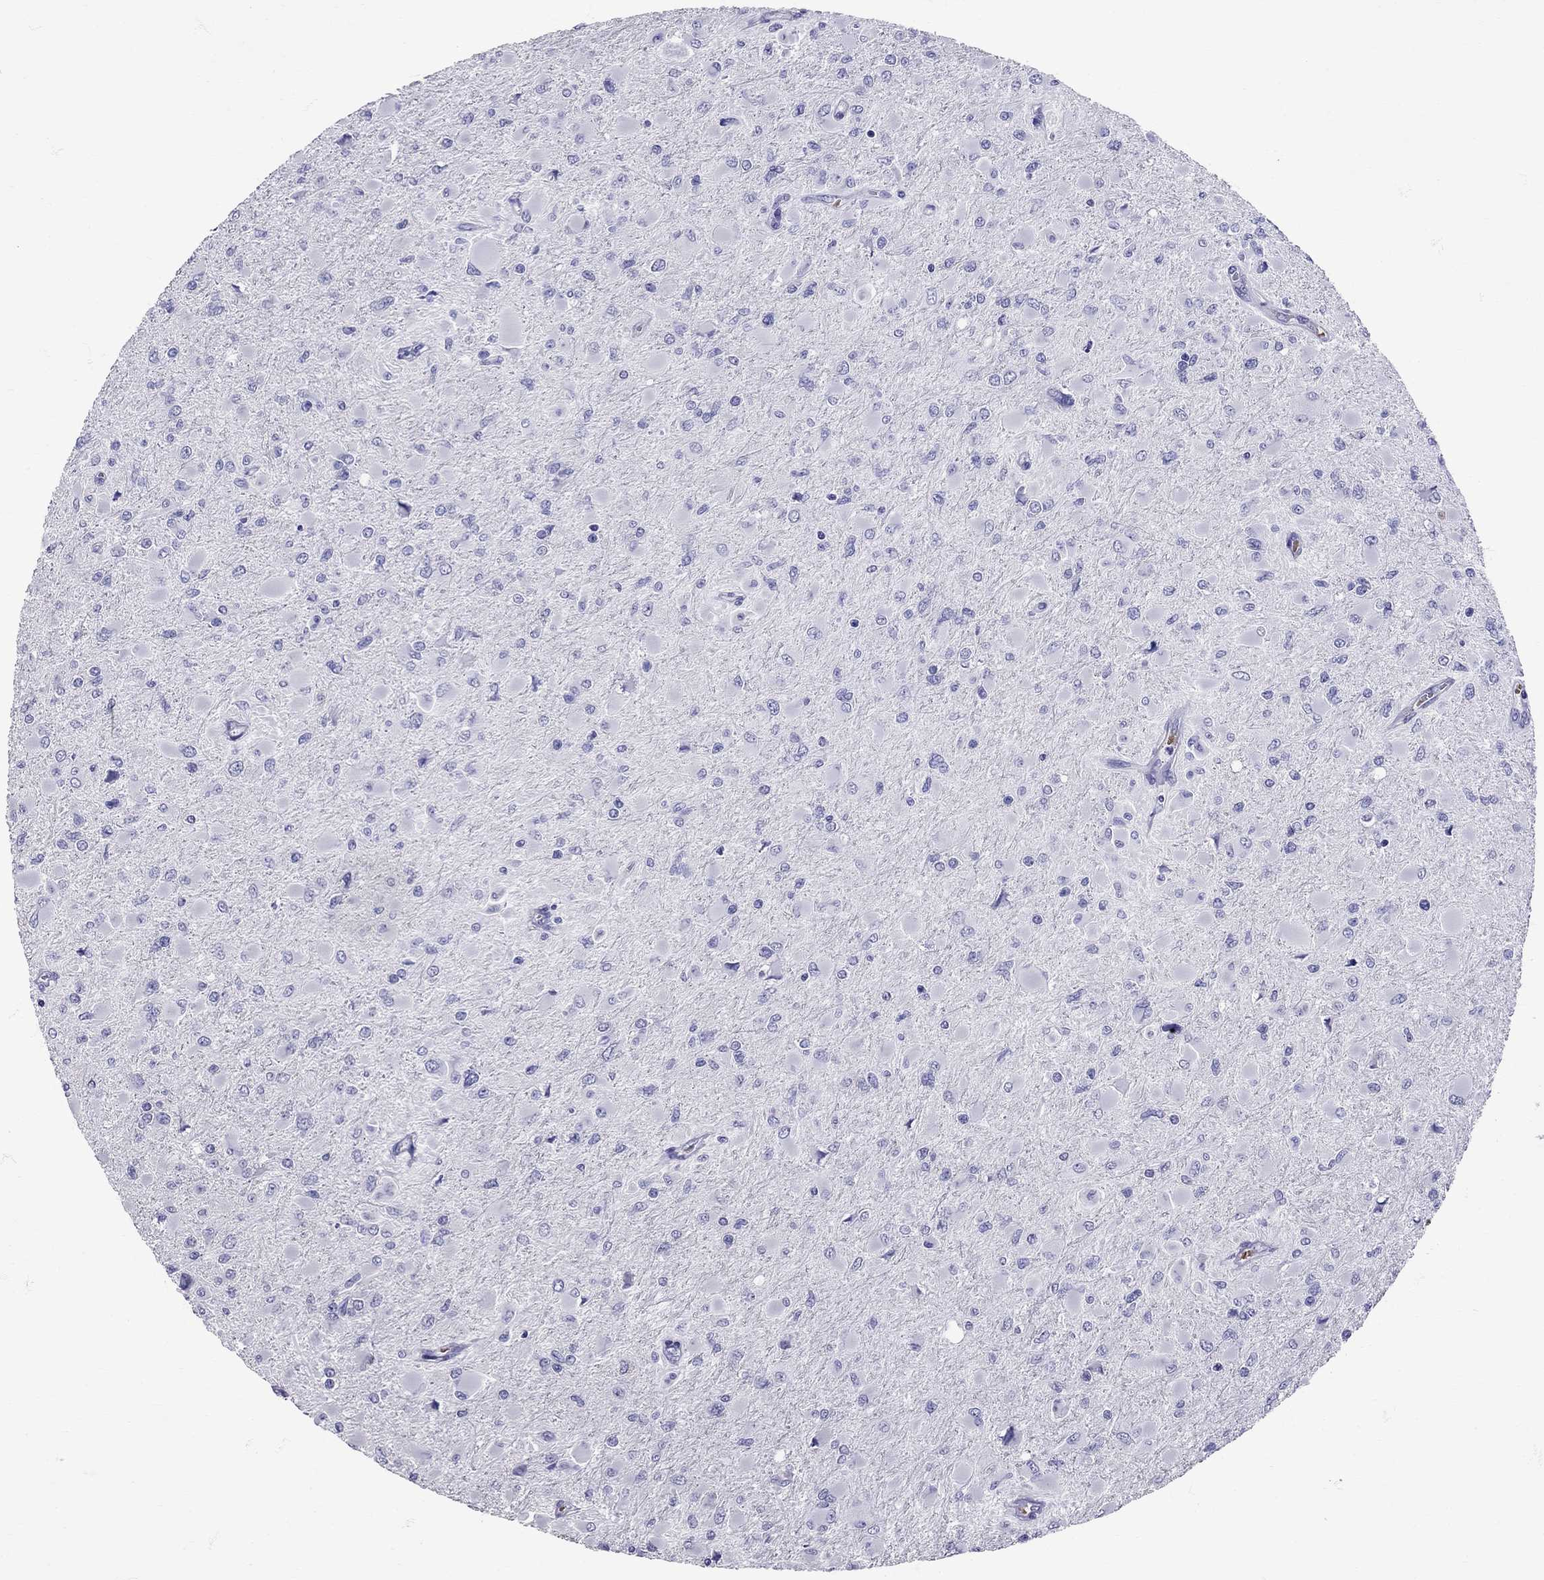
{"staining": {"intensity": "negative", "quantity": "none", "location": "none"}, "tissue": "glioma", "cell_type": "Tumor cells", "image_type": "cancer", "snomed": [{"axis": "morphology", "description": "Glioma, malignant, High grade"}, {"axis": "topography", "description": "Cerebral cortex"}], "caption": "Tumor cells are negative for brown protein staining in high-grade glioma (malignant).", "gene": "TBR1", "patient": {"sex": "female", "age": 36}}